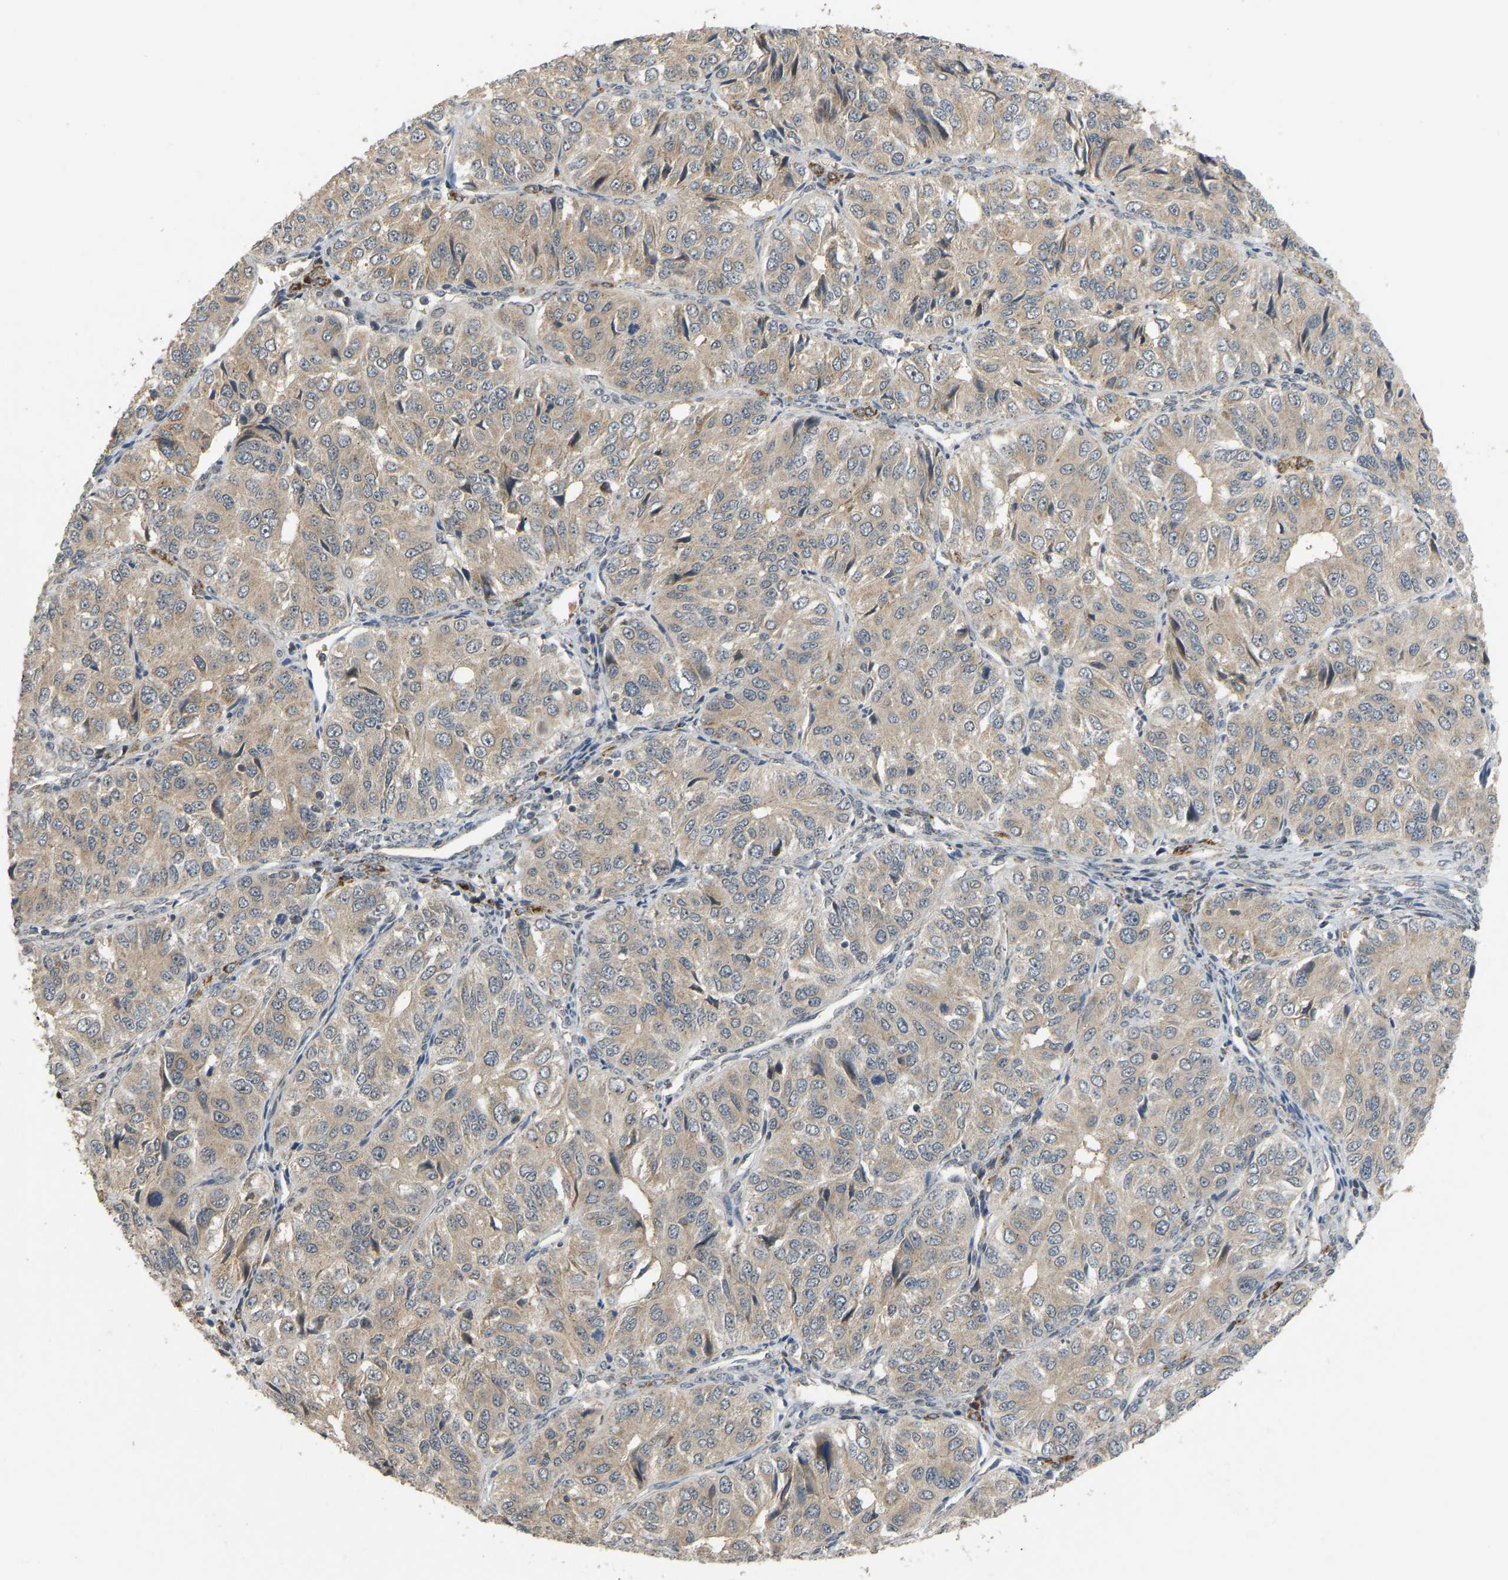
{"staining": {"intensity": "weak", "quantity": ">75%", "location": "cytoplasmic/membranous"}, "tissue": "ovarian cancer", "cell_type": "Tumor cells", "image_type": "cancer", "snomed": [{"axis": "morphology", "description": "Carcinoma, endometroid"}, {"axis": "topography", "description": "Ovary"}], "caption": "High-magnification brightfield microscopy of ovarian endometroid carcinoma stained with DAB (brown) and counterstained with hematoxylin (blue). tumor cells exhibit weak cytoplasmic/membranous expression is present in approximately>75% of cells.", "gene": "ACADS", "patient": {"sex": "female", "age": 51}}